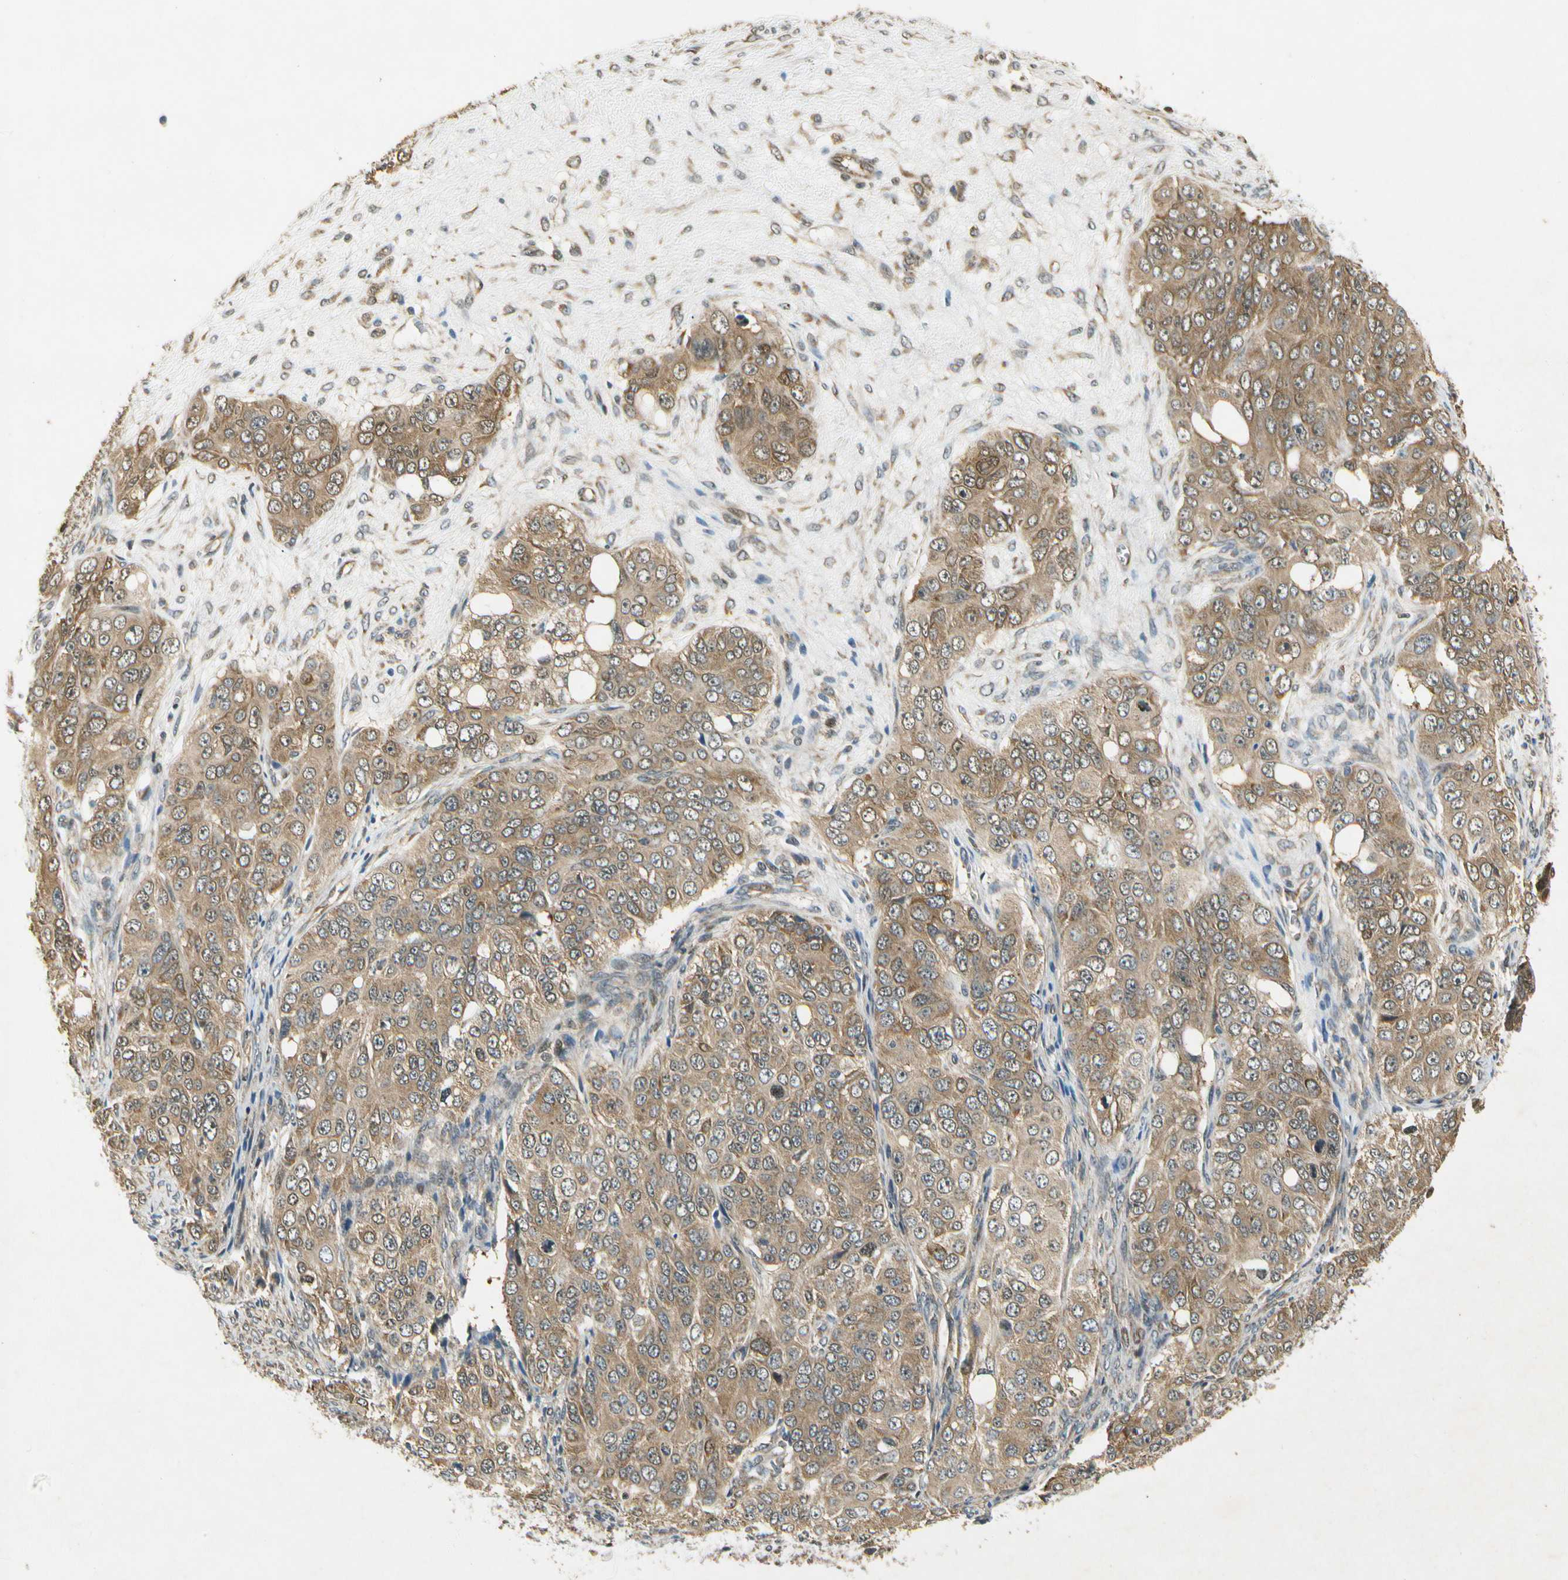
{"staining": {"intensity": "moderate", "quantity": ">75%", "location": "cytoplasmic/membranous"}, "tissue": "ovarian cancer", "cell_type": "Tumor cells", "image_type": "cancer", "snomed": [{"axis": "morphology", "description": "Carcinoma, endometroid"}, {"axis": "topography", "description": "Ovary"}], "caption": "Tumor cells show medium levels of moderate cytoplasmic/membranous positivity in about >75% of cells in ovarian cancer (endometroid carcinoma).", "gene": "EIF1AX", "patient": {"sex": "female", "age": 51}}